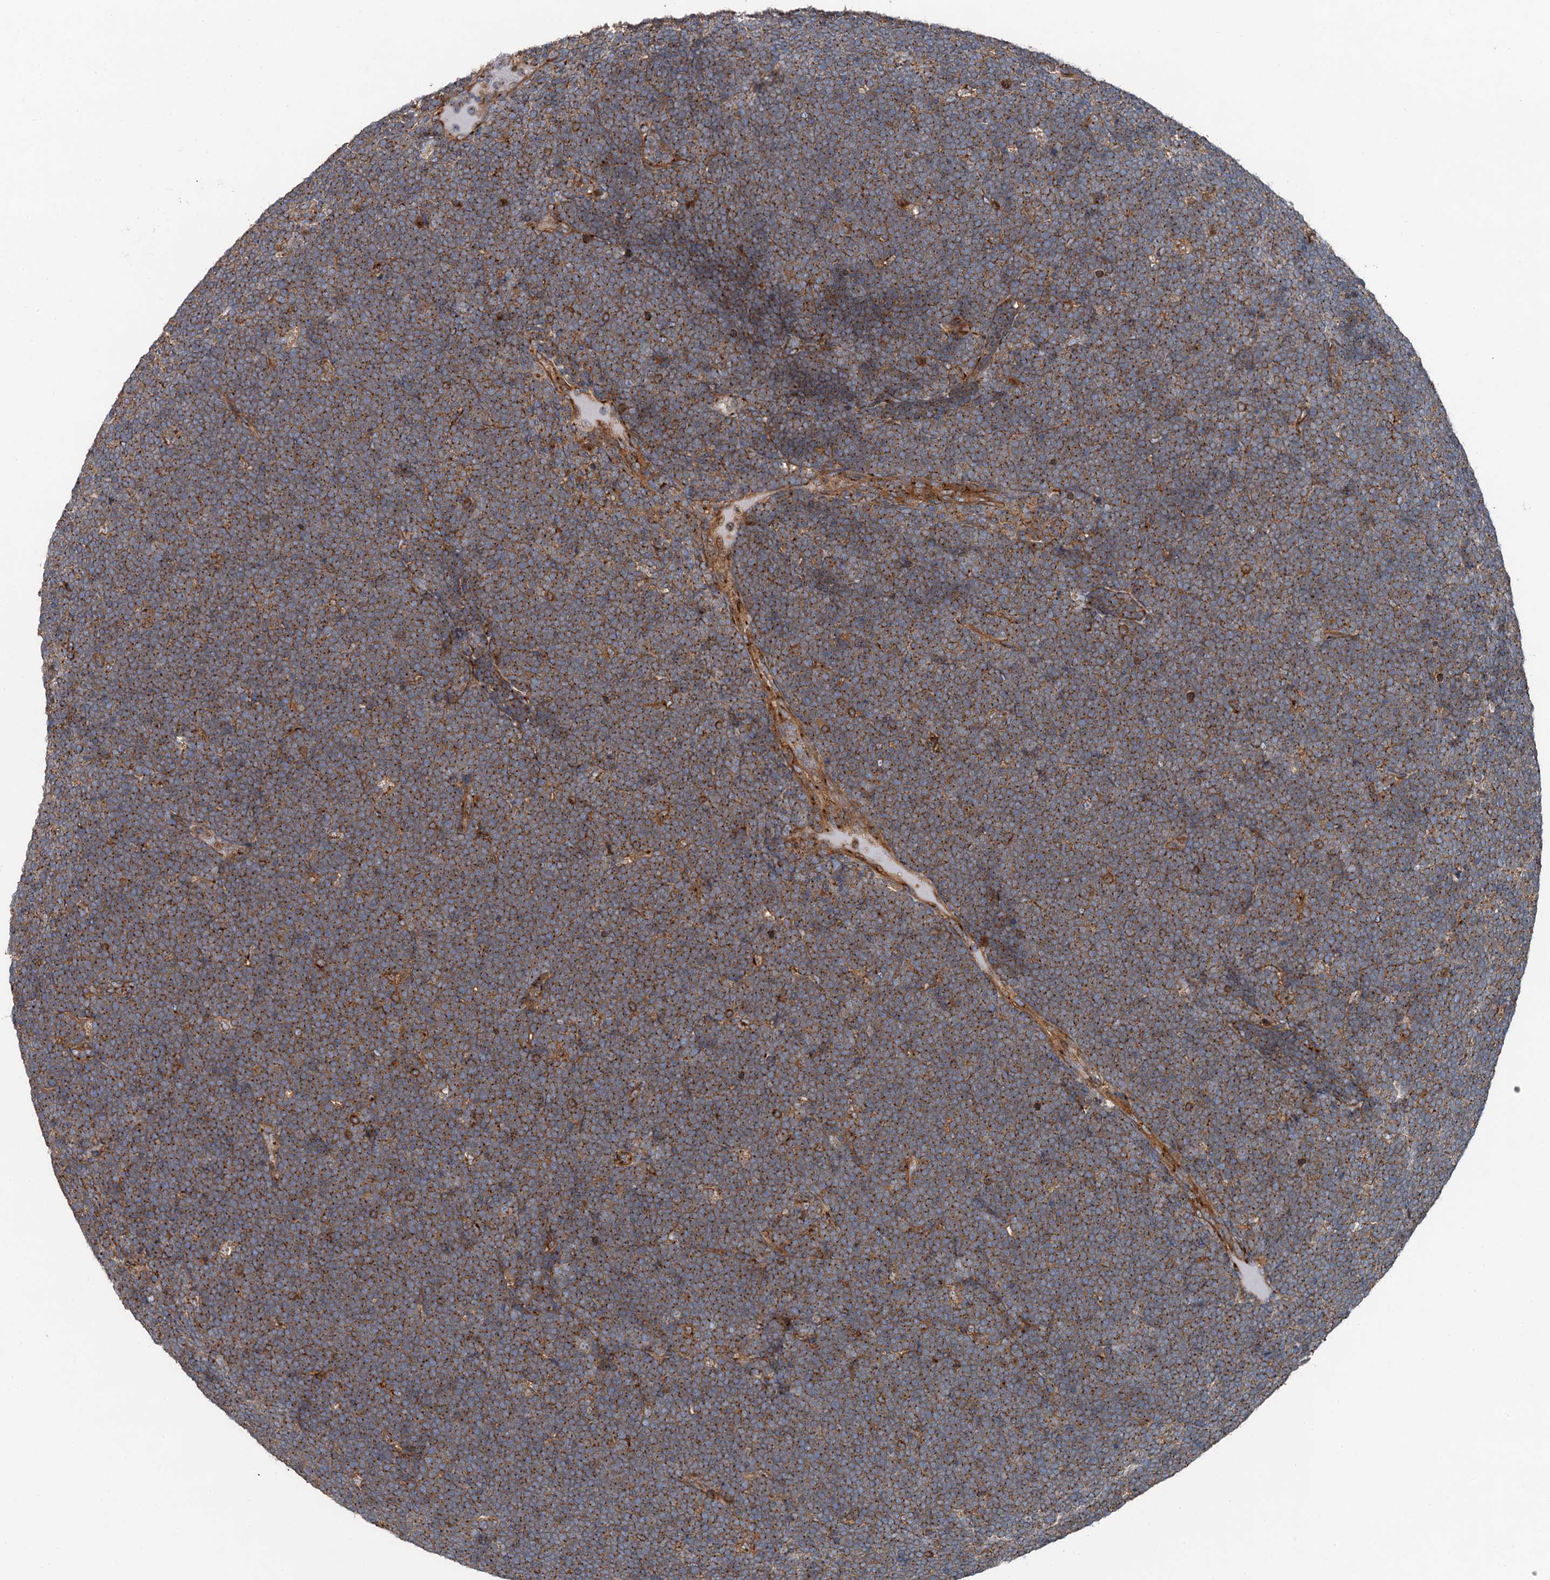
{"staining": {"intensity": "moderate", "quantity": ">75%", "location": "cytoplasmic/membranous"}, "tissue": "lymphoma", "cell_type": "Tumor cells", "image_type": "cancer", "snomed": [{"axis": "morphology", "description": "Malignant lymphoma, non-Hodgkin's type, High grade"}, {"axis": "topography", "description": "Lymph node"}], "caption": "About >75% of tumor cells in high-grade malignant lymphoma, non-Hodgkin's type display moderate cytoplasmic/membranous protein expression as visualized by brown immunohistochemical staining.", "gene": "ANKRD26", "patient": {"sex": "male", "age": 13}}